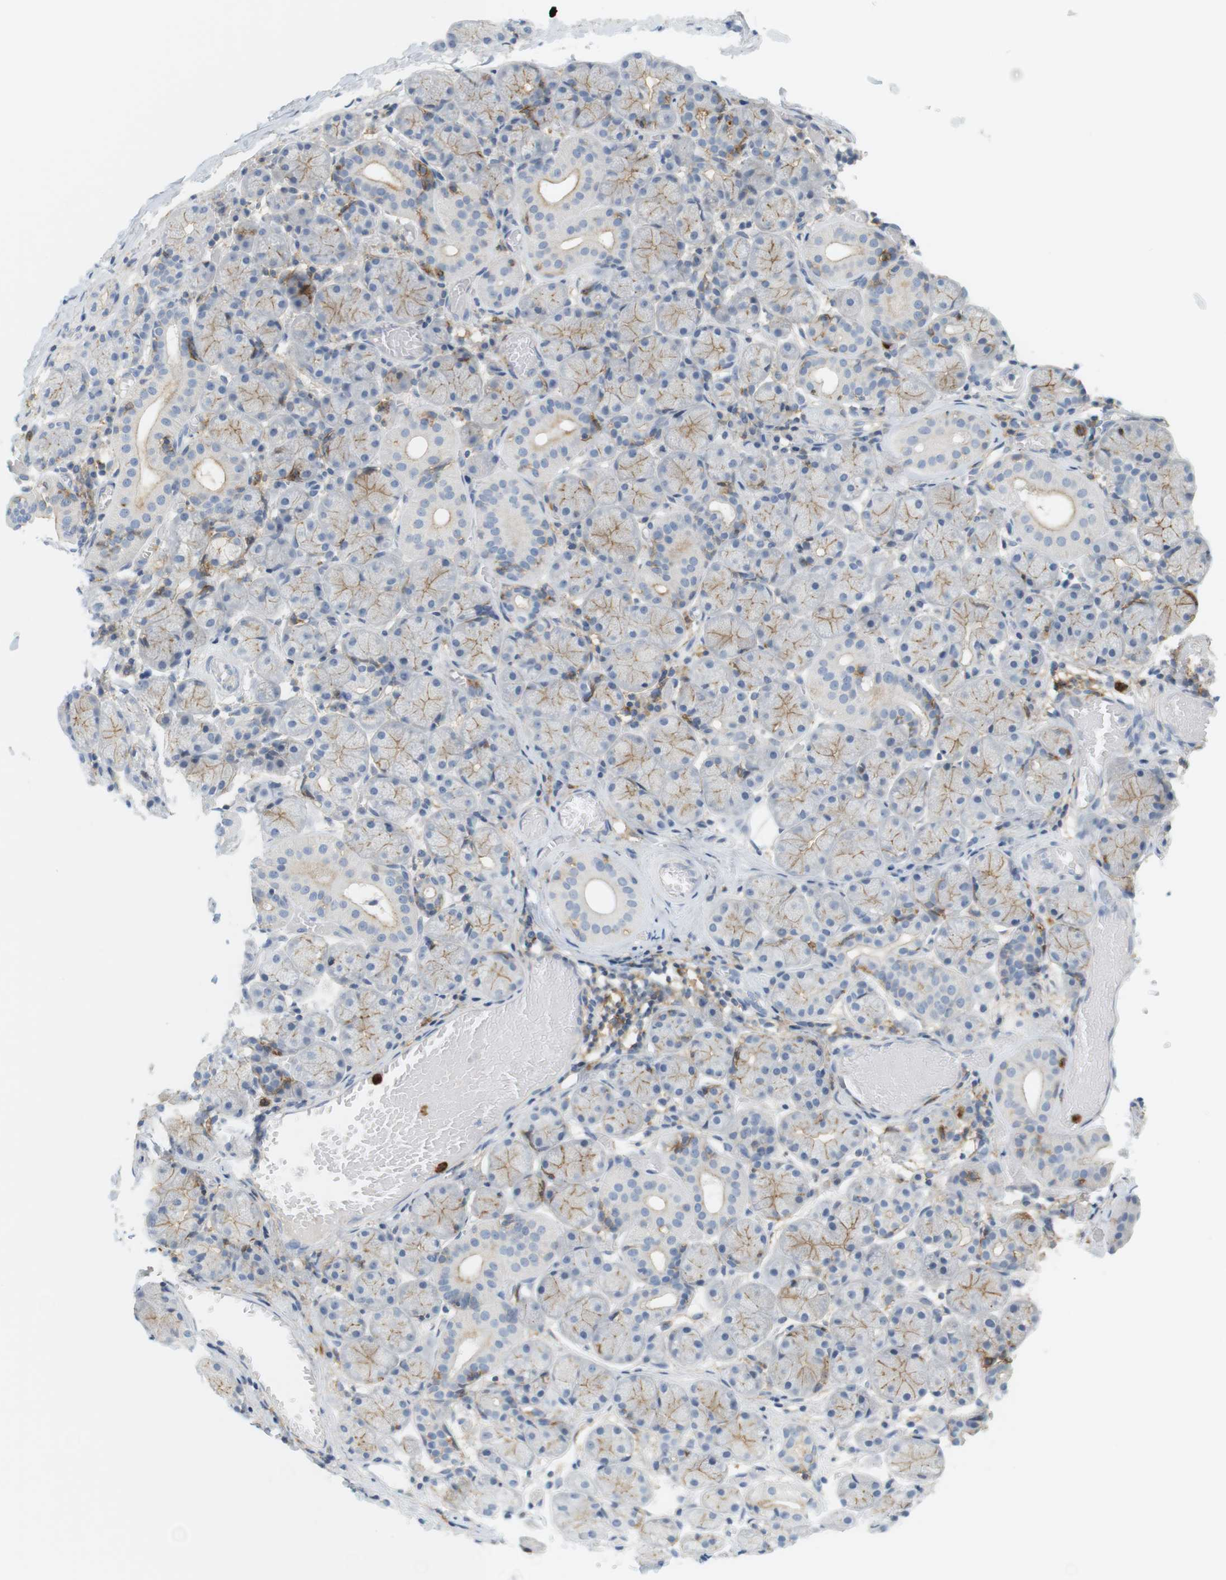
{"staining": {"intensity": "moderate", "quantity": "25%-75%", "location": "cytoplasmic/membranous"}, "tissue": "salivary gland", "cell_type": "Glandular cells", "image_type": "normal", "snomed": [{"axis": "morphology", "description": "Normal tissue, NOS"}, {"axis": "topography", "description": "Salivary gland"}], "caption": "Human salivary gland stained for a protein (brown) demonstrates moderate cytoplasmic/membranous positive expression in about 25%-75% of glandular cells.", "gene": "SIRPA", "patient": {"sex": "female", "age": 24}}